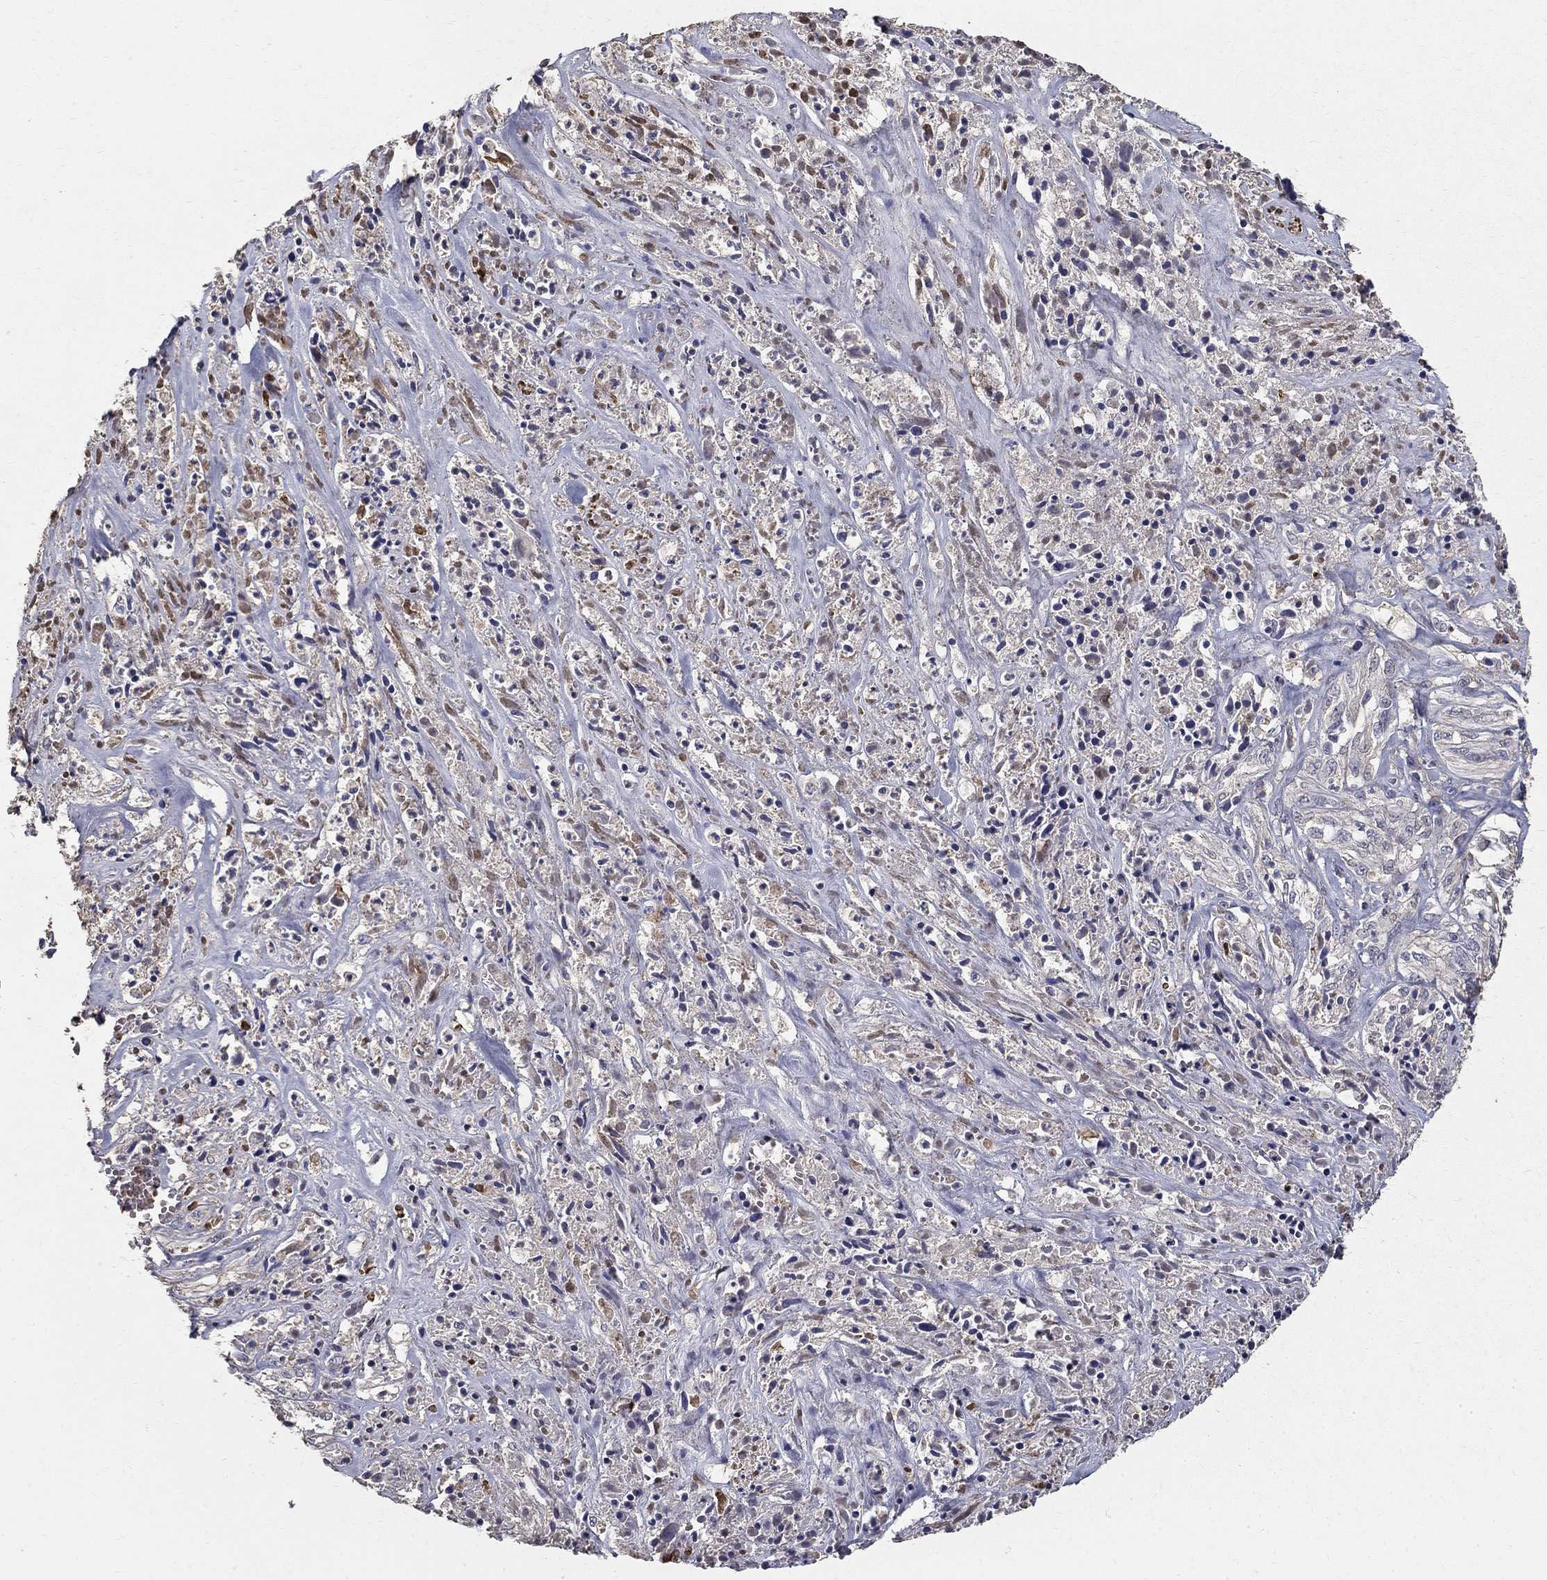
{"staining": {"intensity": "negative", "quantity": "none", "location": "none"}, "tissue": "melanoma", "cell_type": "Tumor cells", "image_type": "cancer", "snomed": [{"axis": "morphology", "description": "Malignant melanoma, NOS"}, {"axis": "topography", "description": "Skin"}], "caption": "Tumor cells are negative for protein expression in human melanoma.", "gene": "MPP2", "patient": {"sex": "female", "age": 91}}